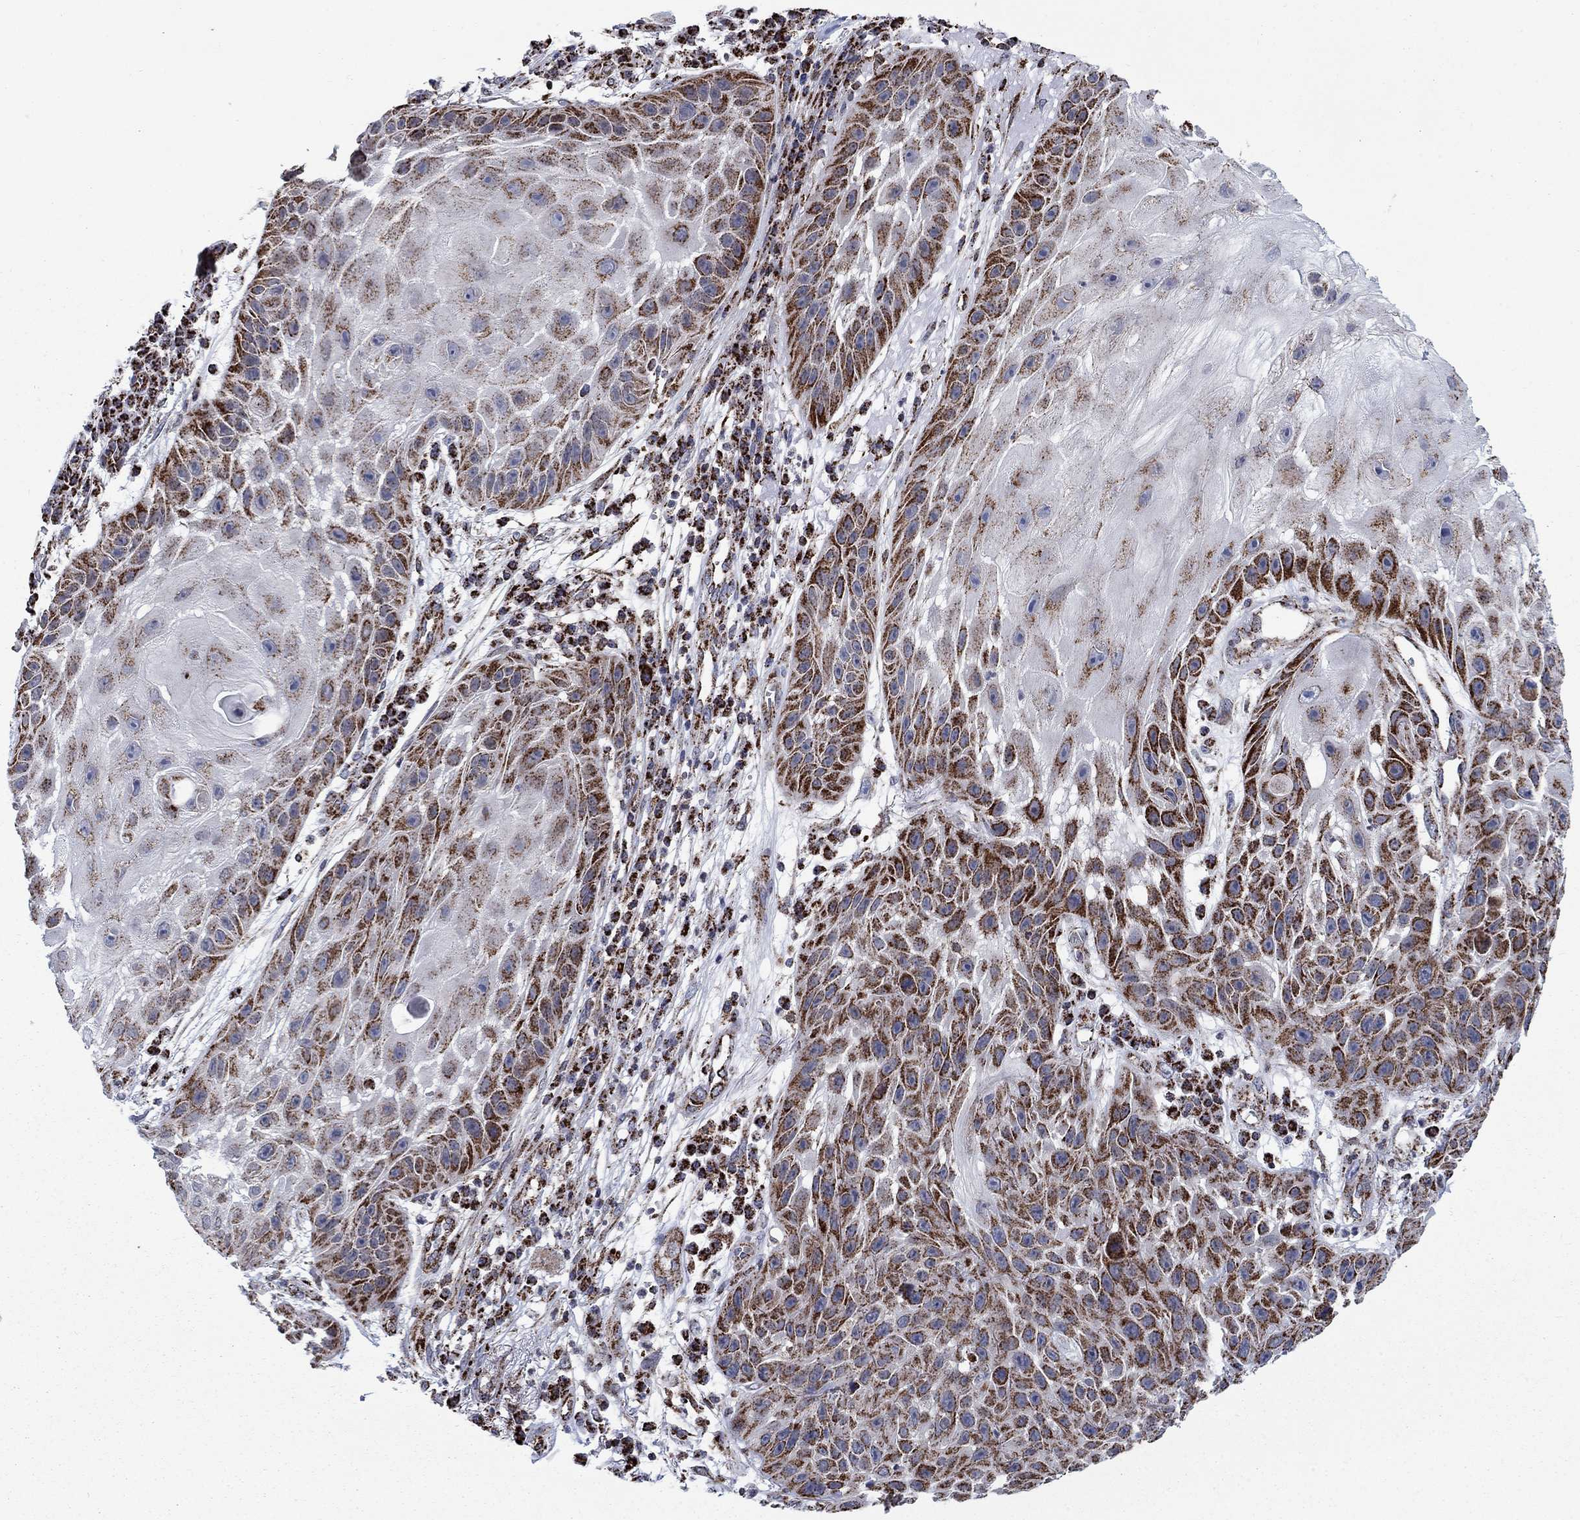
{"staining": {"intensity": "strong", "quantity": "25%-75%", "location": "cytoplasmic/membranous"}, "tissue": "skin cancer", "cell_type": "Tumor cells", "image_type": "cancer", "snomed": [{"axis": "morphology", "description": "Normal tissue, NOS"}, {"axis": "morphology", "description": "Squamous cell carcinoma, NOS"}, {"axis": "topography", "description": "Skin"}], "caption": "Protein expression analysis of skin cancer (squamous cell carcinoma) shows strong cytoplasmic/membranous positivity in about 25%-75% of tumor cells. Nuclei are stained in blue.", "gene": "MOAP1", "patient": {"sex": "male", "age": 79}}